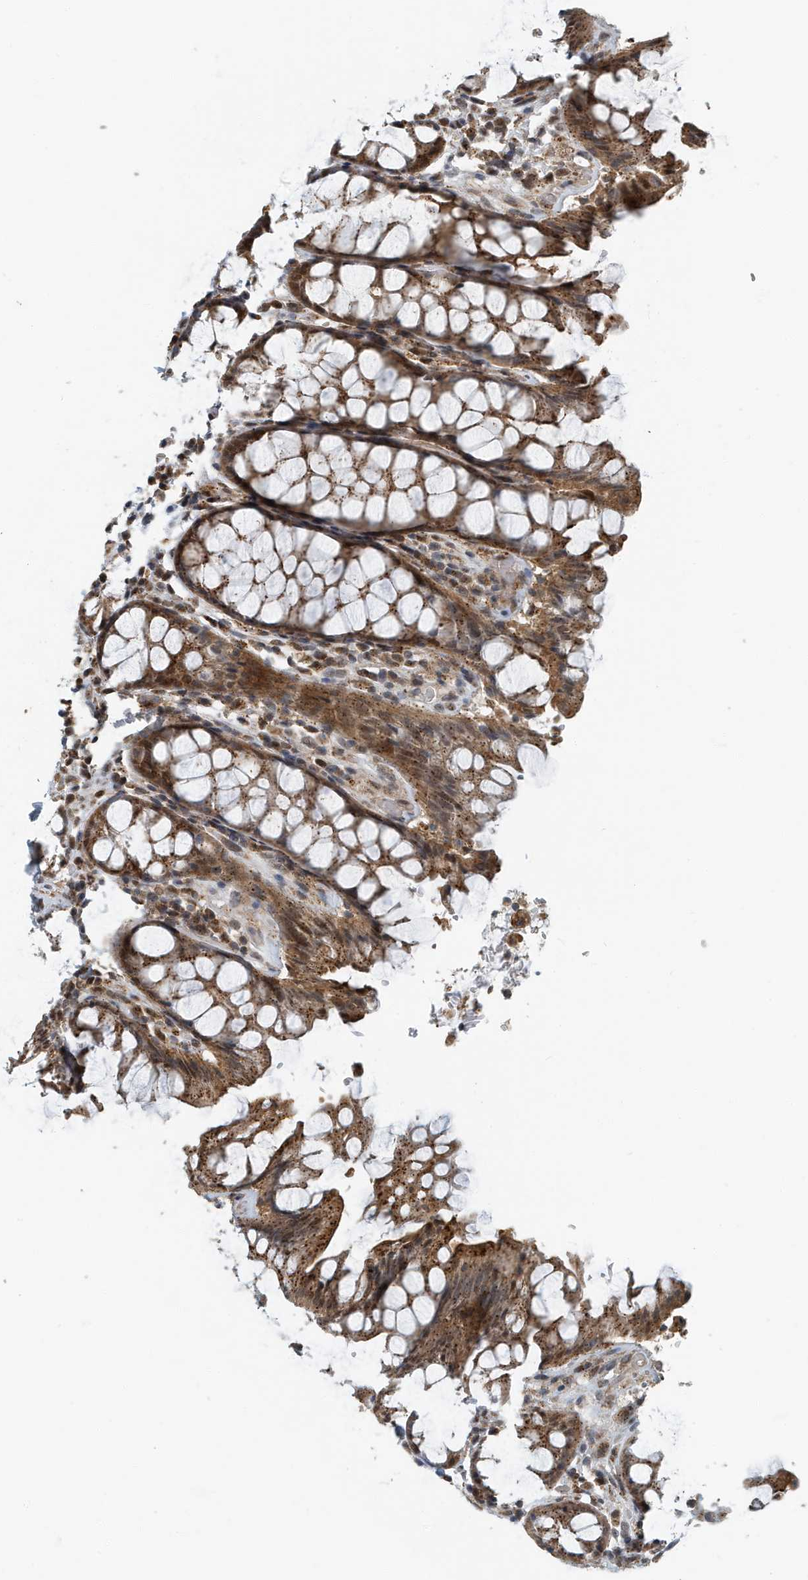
{"staining": {"intensity": "moderate", "quantity": ">75%", "location": "cytoplasmic/membranous"}, "tissue": "rectum", "cell_type": "Glandular cells", "image_type": "normal", "snomed": [{"axis": "morphology", "description": "Normal tissue, NOS"}, {"axis": "topography", "description": "Rectum"}], "caption": "Immunohistochemical staining of unremarkable human rectum demonstrates moderate cytoplasmic/membranous protein staining in about >75% of glandular cells. (Brightfield microscopy of DAB IHC at high magnification).", "gene": "KIF15", "patient": {"sex": "male", "age": 64}}